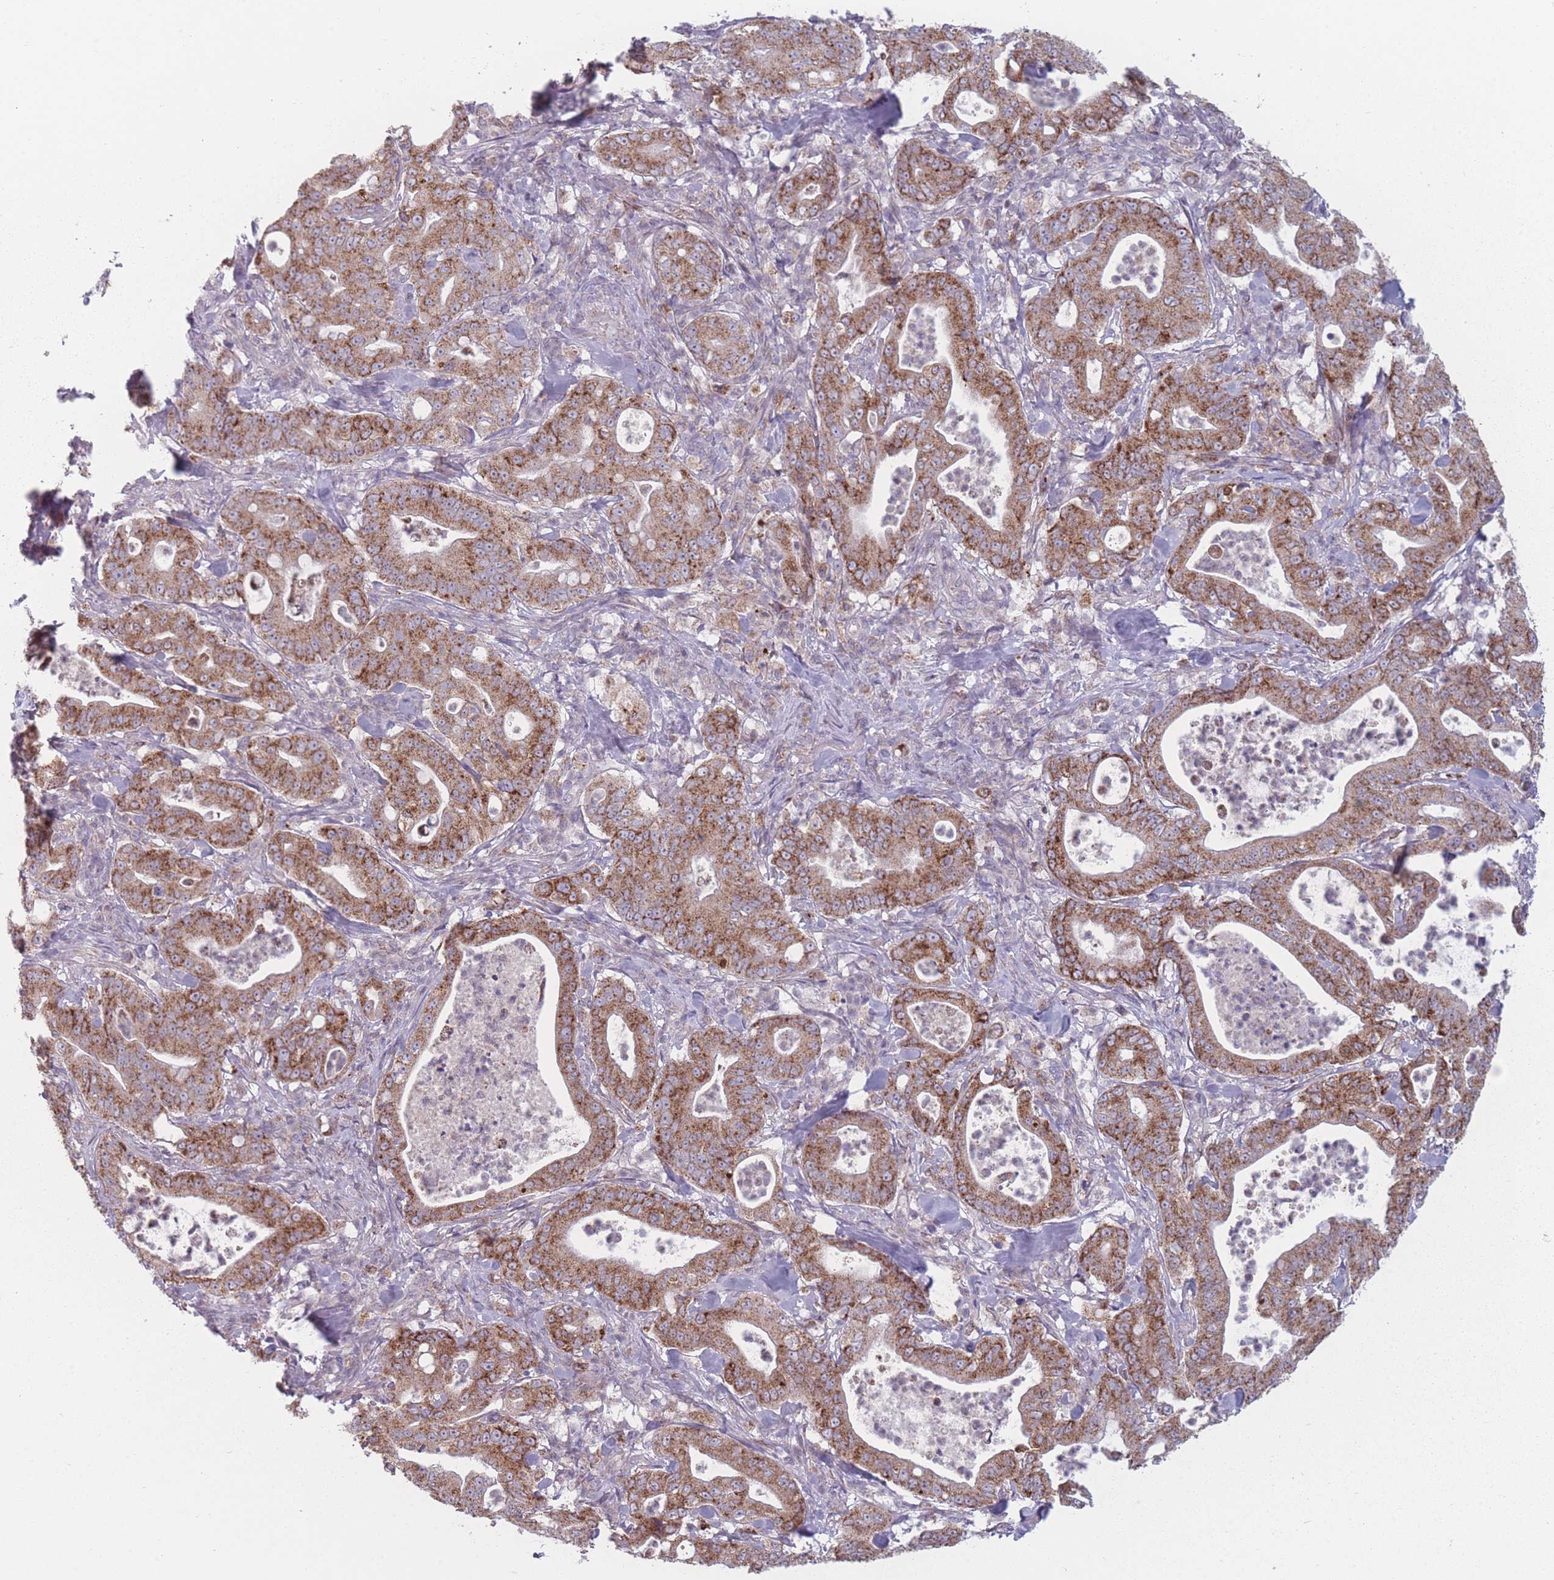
{"staining": {"intensity": "moderate", "quantity": ">75%", "location": "cytoplasmic/membranous"}, "tissue": "pancreatic cancer", "cell_type": "Tumor cells", "image_type": "cancer", "snomed": [{"axis": "morphology", "description": "Adenocarcinoma, NOS"}, {"axis": "topography", "description": "Pancreas"}], "caption": "Pancreatic adenocarcinoma was stained to show a protein in brown. There is medium levels of moderate cytoplasmic/membranous positivity in about >75% of tumor cells. The staining was performed using DAB, with brown indicating positive protein expression. Nuclei are stained blue with hematoxylin.", "gene": "PEX11B", "patient": {"sex": "male", "age": 71}}